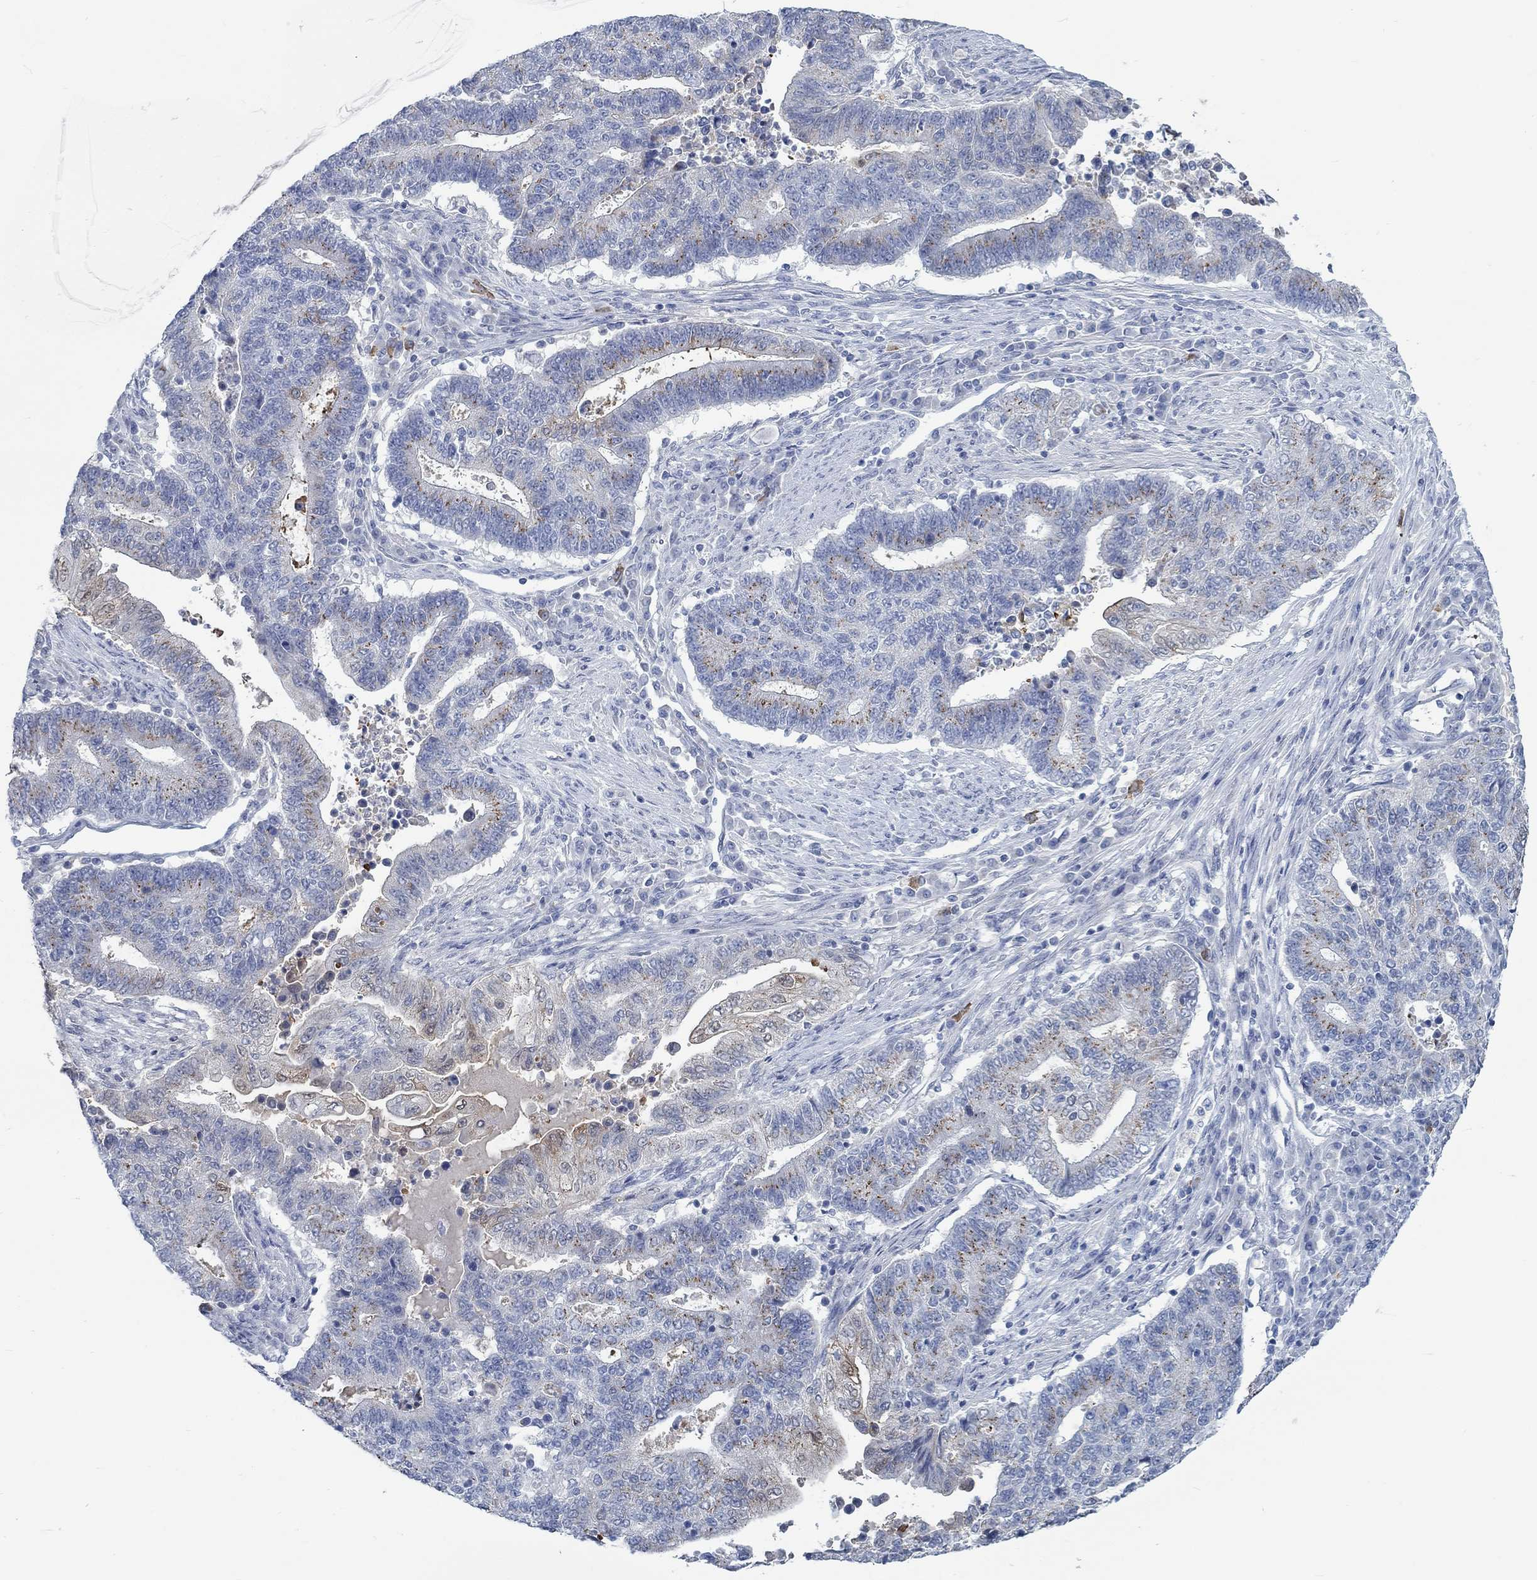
{"staining": {"intensity": "strong", "quantity": "25%-75%", "location": "cytoplasmic/membranous"}, "tissue": "endometrial cancer", "cell_type": "Tumor cells", "image_type": "cancer", "snomed": [{"axis": "morphology", "description": "Adenocarcinoma, NOS"}, {"axis": "topography", "description": "Uterus"}, {"axis": "topography", "description": "Endometrium"}], "caption": "Immunohistochemistry (IHC) micrograph of endometrial cancer stained for a protein (brown), which exhibits high levels of strong cytoplasmic/membranous staining in approximately 25%-75% of tumor cells.", "gene": "TEKT4", "patient": {"sex": "female", "age": 54}}